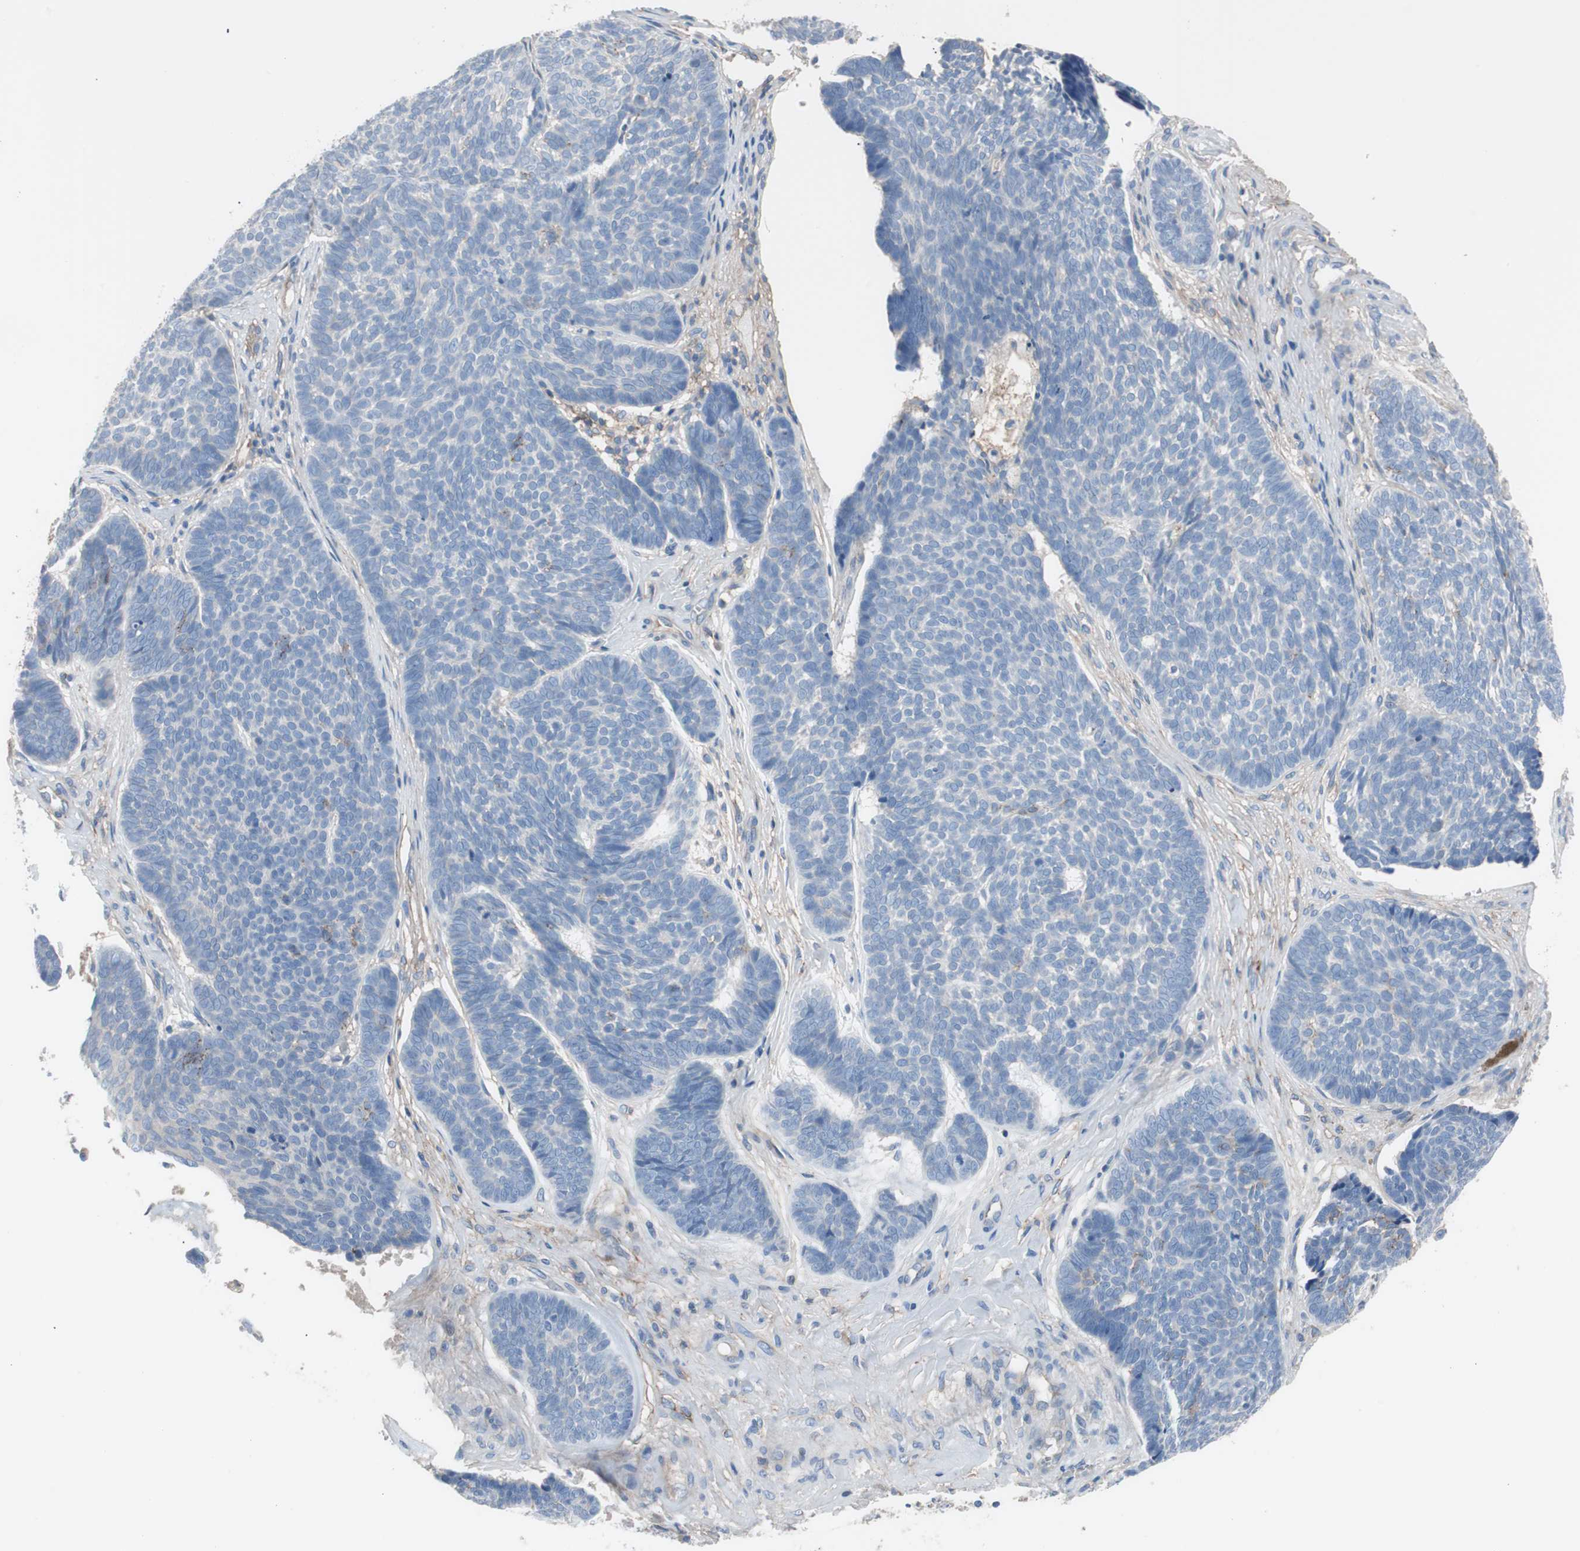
{"staining": {"intensity": "negative", "quantity": "none", "location": "none"}, "tissue": "skin cancer", "cell_type": "Tumor cells", "image_type": "cancer", "snomed": [{"axis": "morphology", "description": "Basal cell carcinoma"}, {"axis": "topography", "description": "Skin"}], "caption": "This is a histopathology image of immunohistochemistry staining of skin cancer, which shows no positivity in tumor cells. (DAB IHC, high magnification).", "gene": "CD81", "patient": {"sex": "male", "age": 84}}